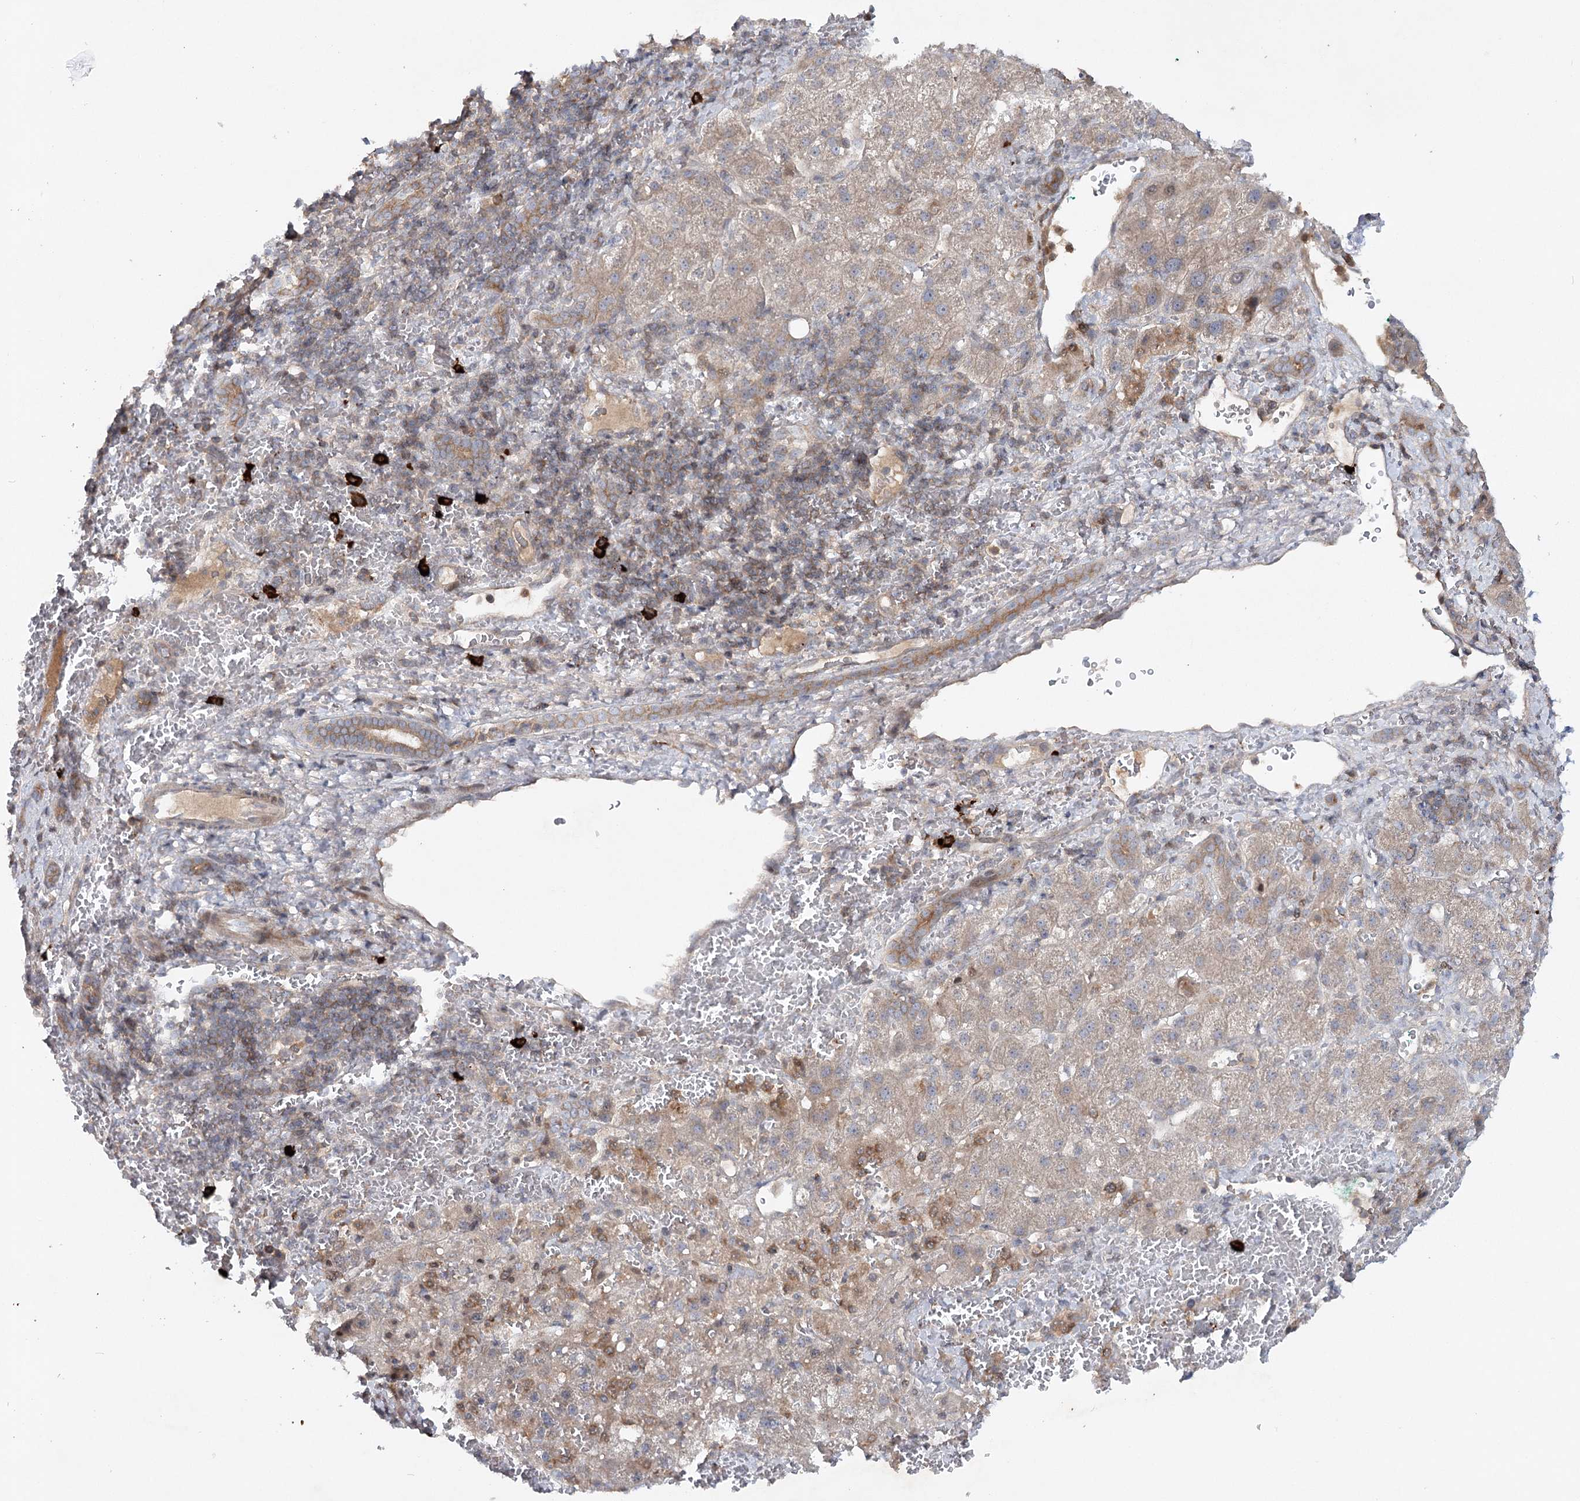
{"staining": {"intensity": "weak", "quantity": "<25%", "location": "cytoplasmic/membranous"}, "tissue": "liver cancer", "cell_type": "Tumor cells", "image_type": "cancer", "snomed": [{"axis": "morphology", "description": "Carcinoma, Hepatocellular, NOS"}, {"axis": "topography", "description": "Liver"}], "caption": "Immunohistochemistry of liver cancer demonstrates no staining in tumor cells. (DAB IHC visualized using brightfield microscopy, high magnification).", "gene": "MAP3K13", "patient": {"sex": "male", "age": 57}}